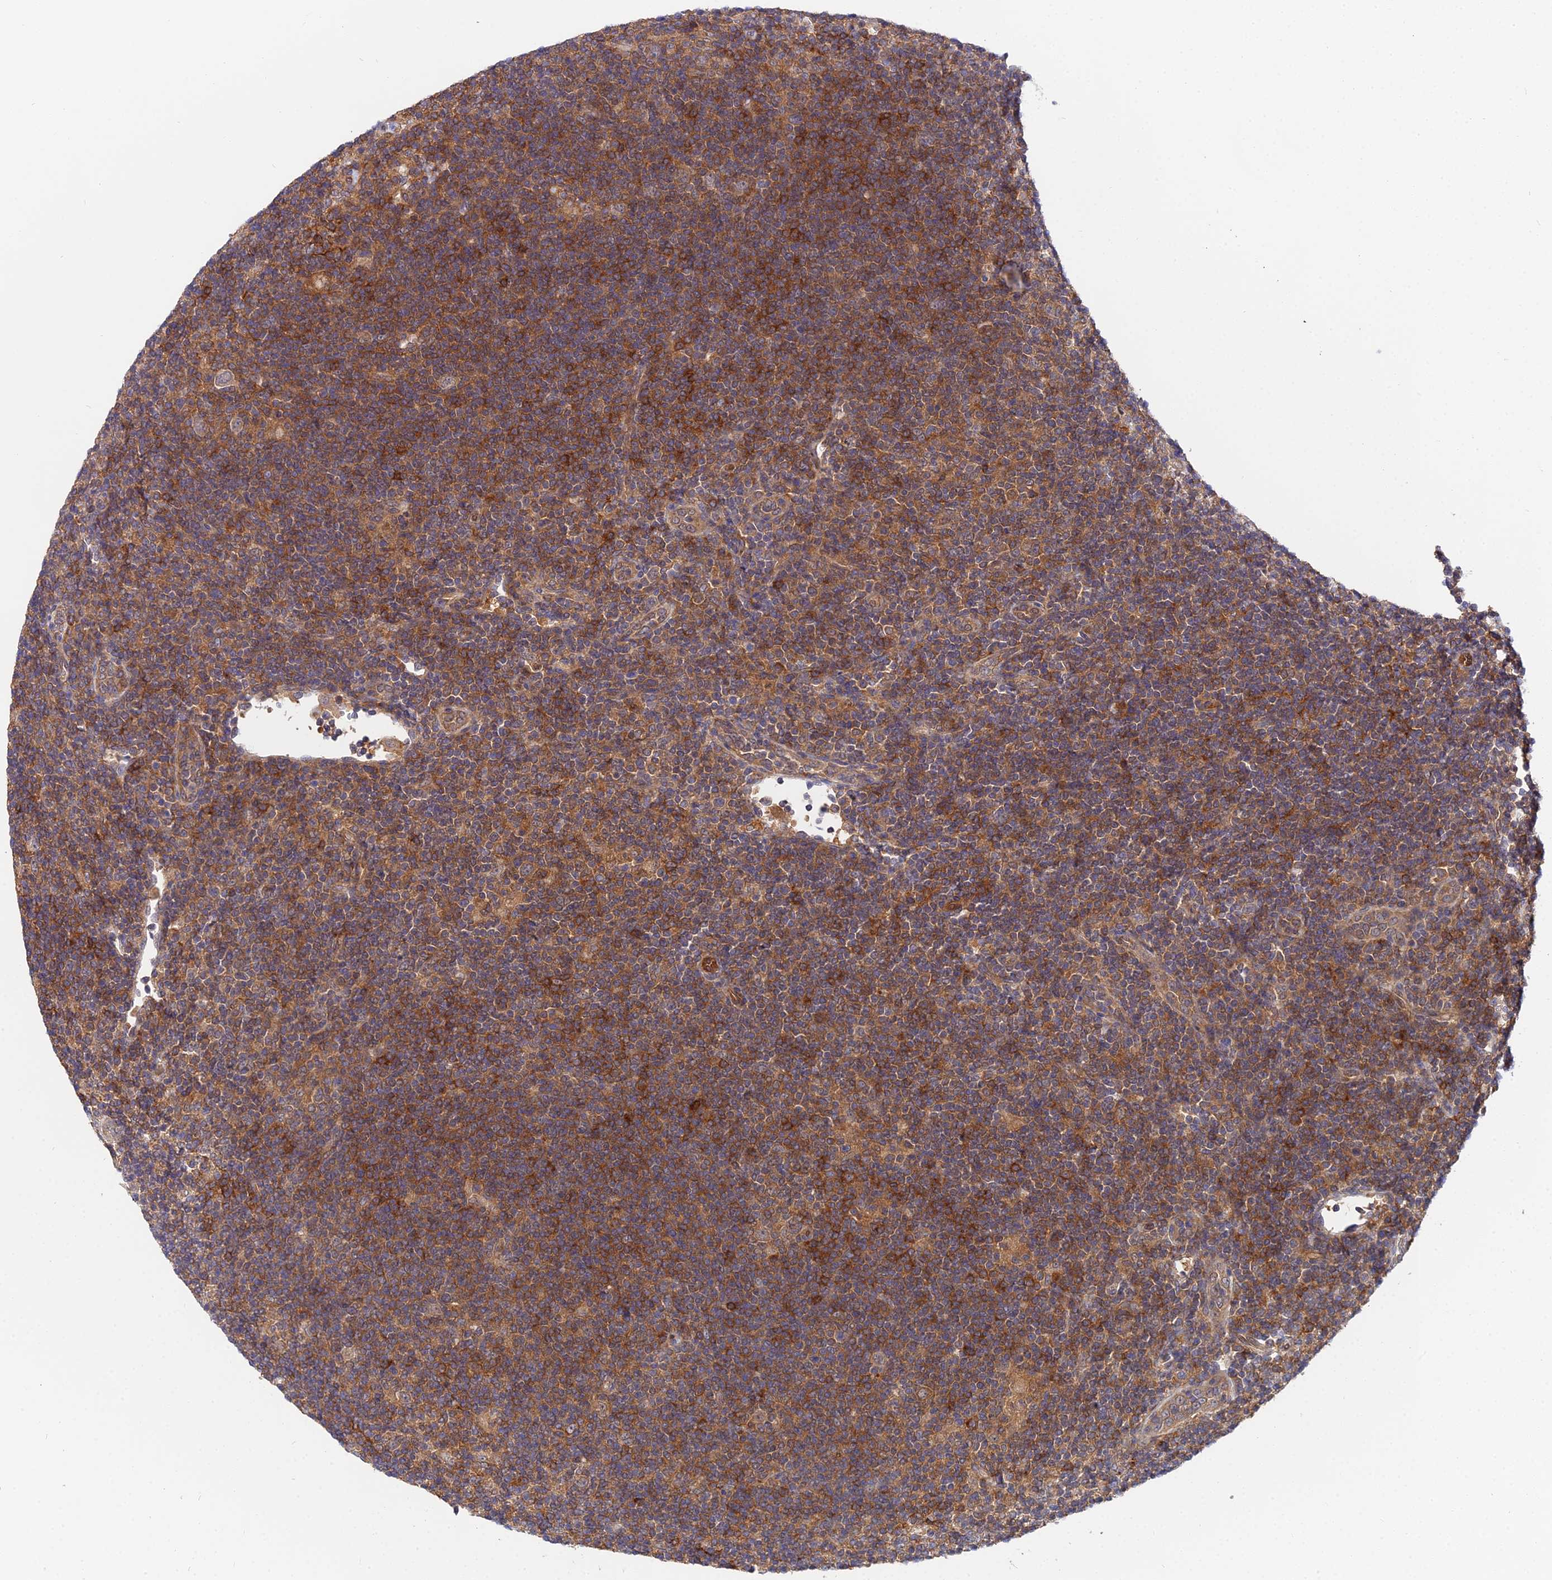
{"staining": {"intensity": "weak", "quantity": ">75%", "location": "cytoplasmic/membranous"}, "tissue": "lymphoma", "cell_type": "Tumor cells", "image_type": "cancer", "snomed": [{"axis": "morphology", "description": "Hodgkin's disease, NOS"}, {"axis": "topography", "description": "Lymph node"}], "caption": "The photomicrograph reveals immunohistochemical staining of Hodgkin's disease. There is weak cytoplasmic/membranous staining is seen in about >75% of tumor cells.", "gene": "PPP2R2C", "patient": {"sex": "female", "age": 57}}